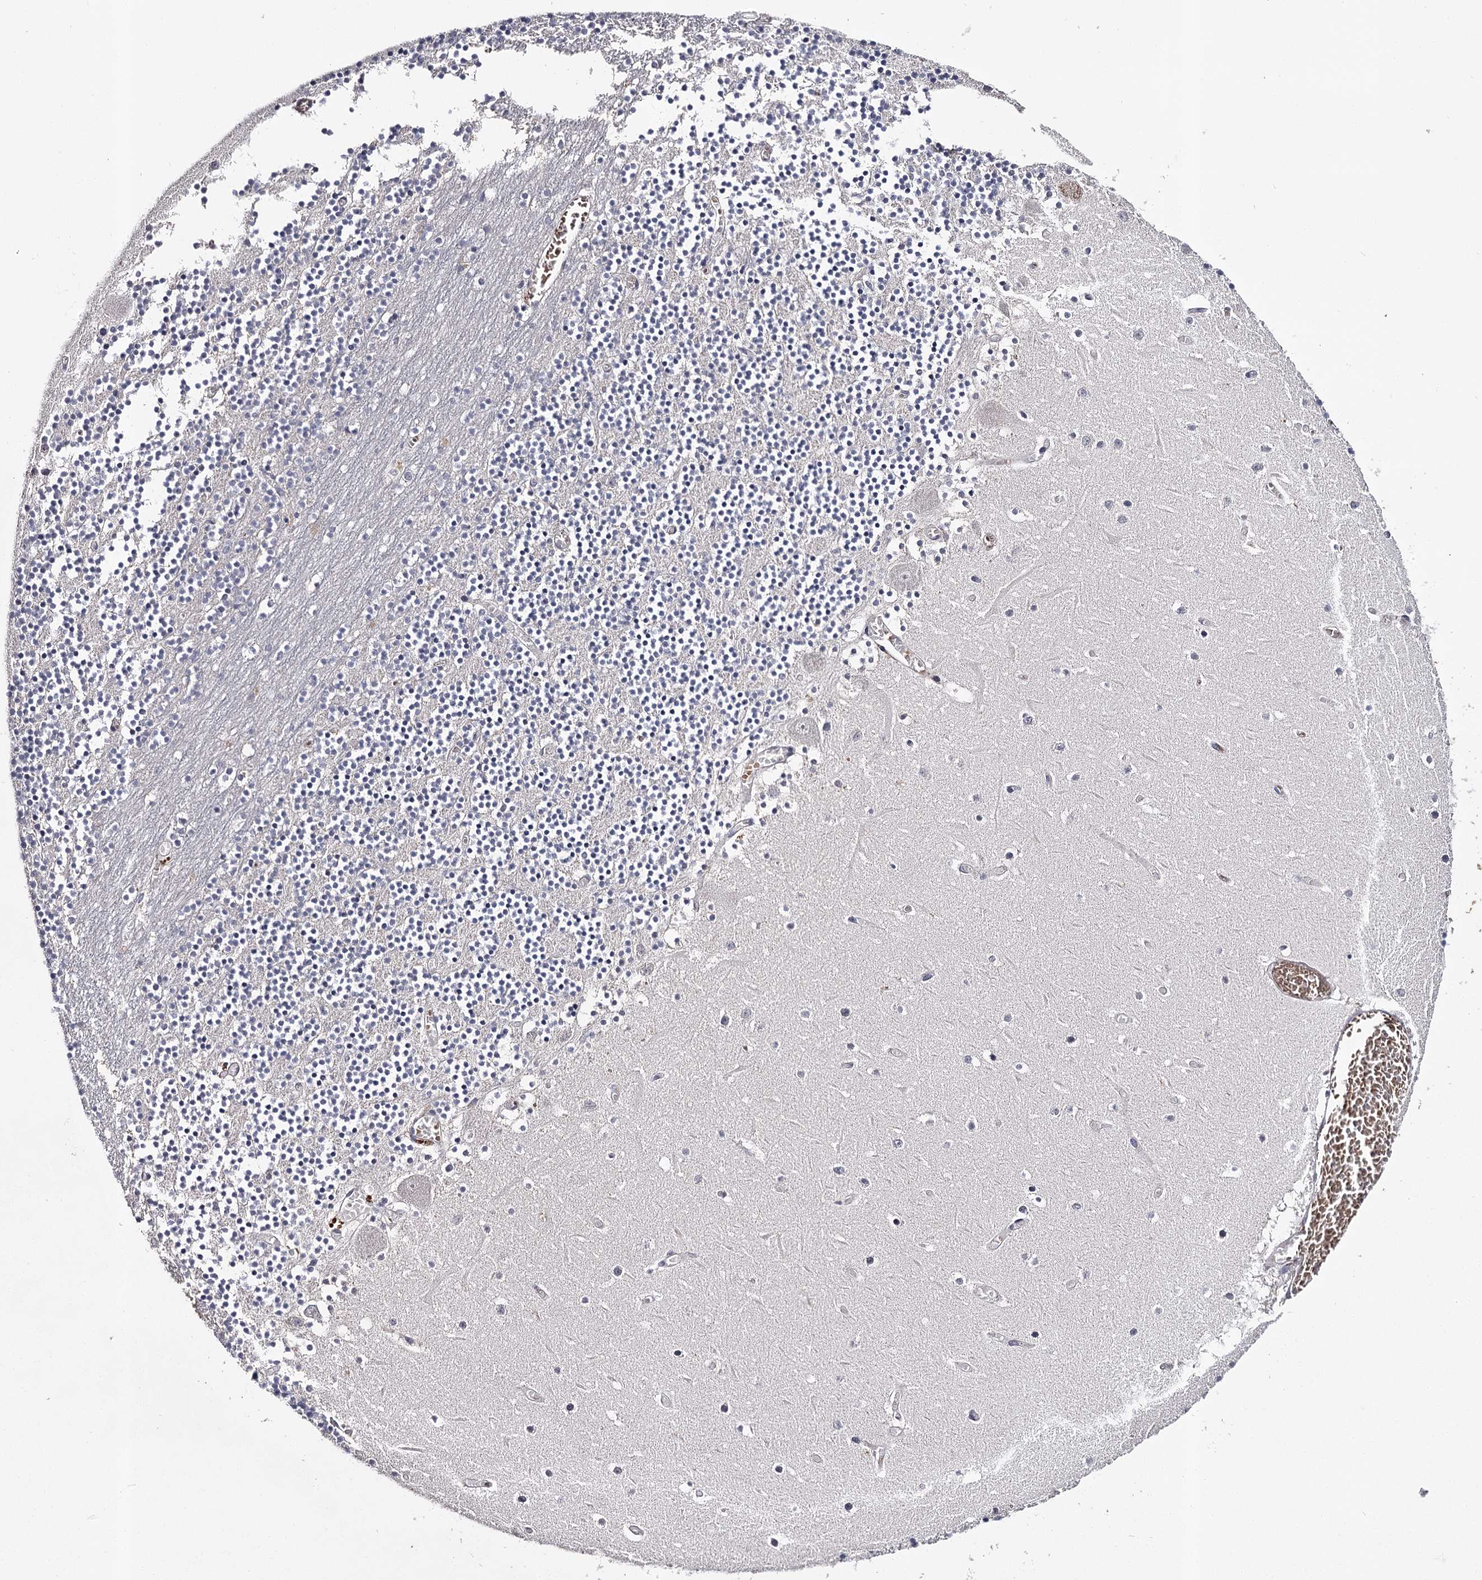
{"staining": {"intensity": "negative", "quantity": "none", "location": "none"}, "tissue": "cerebellum", "cell_type": "Cells in granular layer", "image_type": "normal", "snomed": [{"axis": "morphology", "description": "Normal tissue, NOS"}, {"axis": "topography", "description": "Cerebellum"}], "caption": "IHC of normal cerebellum exhibits no positivity in cells in granular layer.", "gene": "RASSF6", "patient": {"sex": "female", "age": 28}}